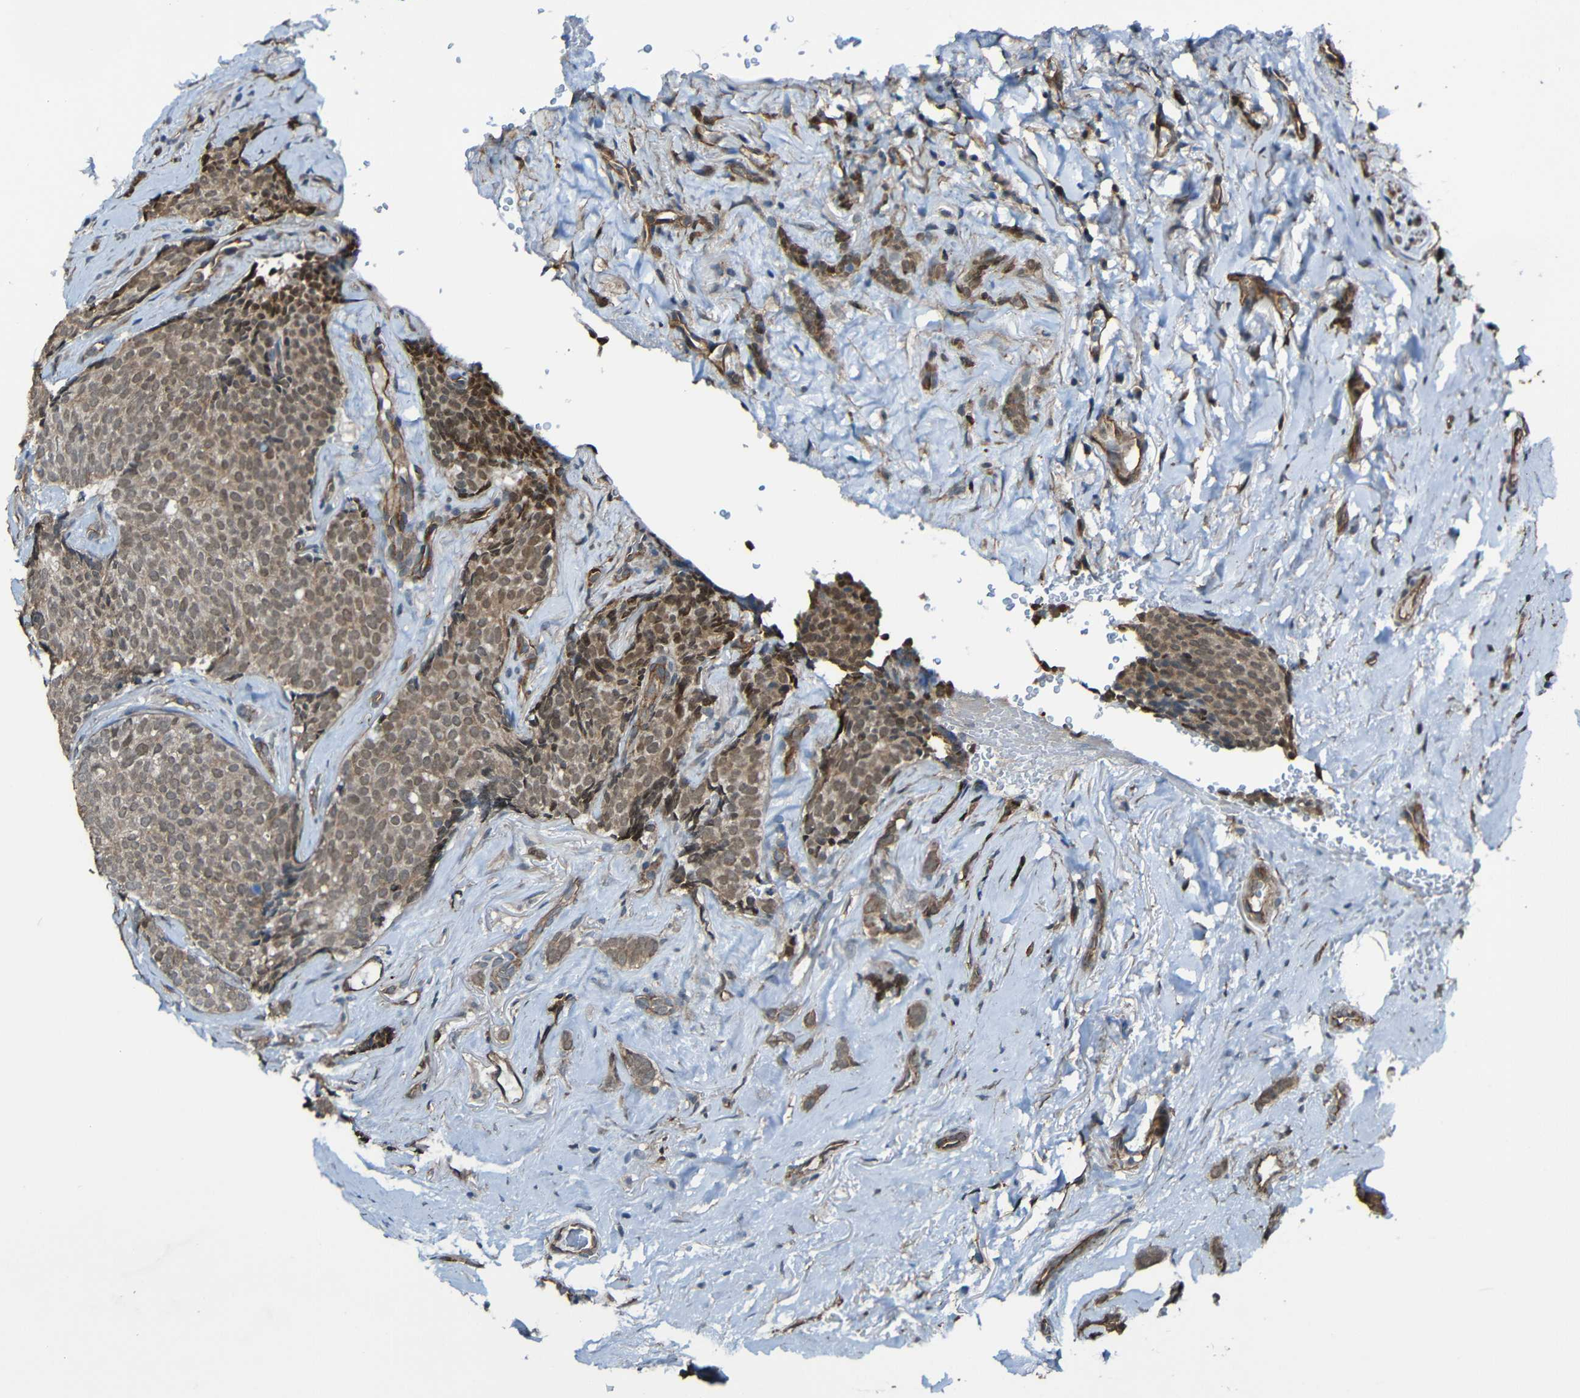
{"staining": {"intensity": "moderate", "quantity": "25%-75%", "location": "cytoplasmic/membranous"}, "tissue": "breast cancer", "cell_type": "Tumor cells", "image_type": "cancer", "snomed": [{"axis": "morphology", "description": "Lobular carcinoma"}, {"axis": "topography", "description": "Skin"}, {"axis": "topography", "description": "Breast"}], "caption": "Immunohistochemistry (IHC) of human breast cancer (lobular carcinoma) reveals medium levels of moderate cytoplasmic/membranous expression in about 25%-75% of tumor cells. (DAB IHC with brightfield microscopy, high magnification).", "gene": "LGR5", "patient": {"sex": "female", "age": 46}}